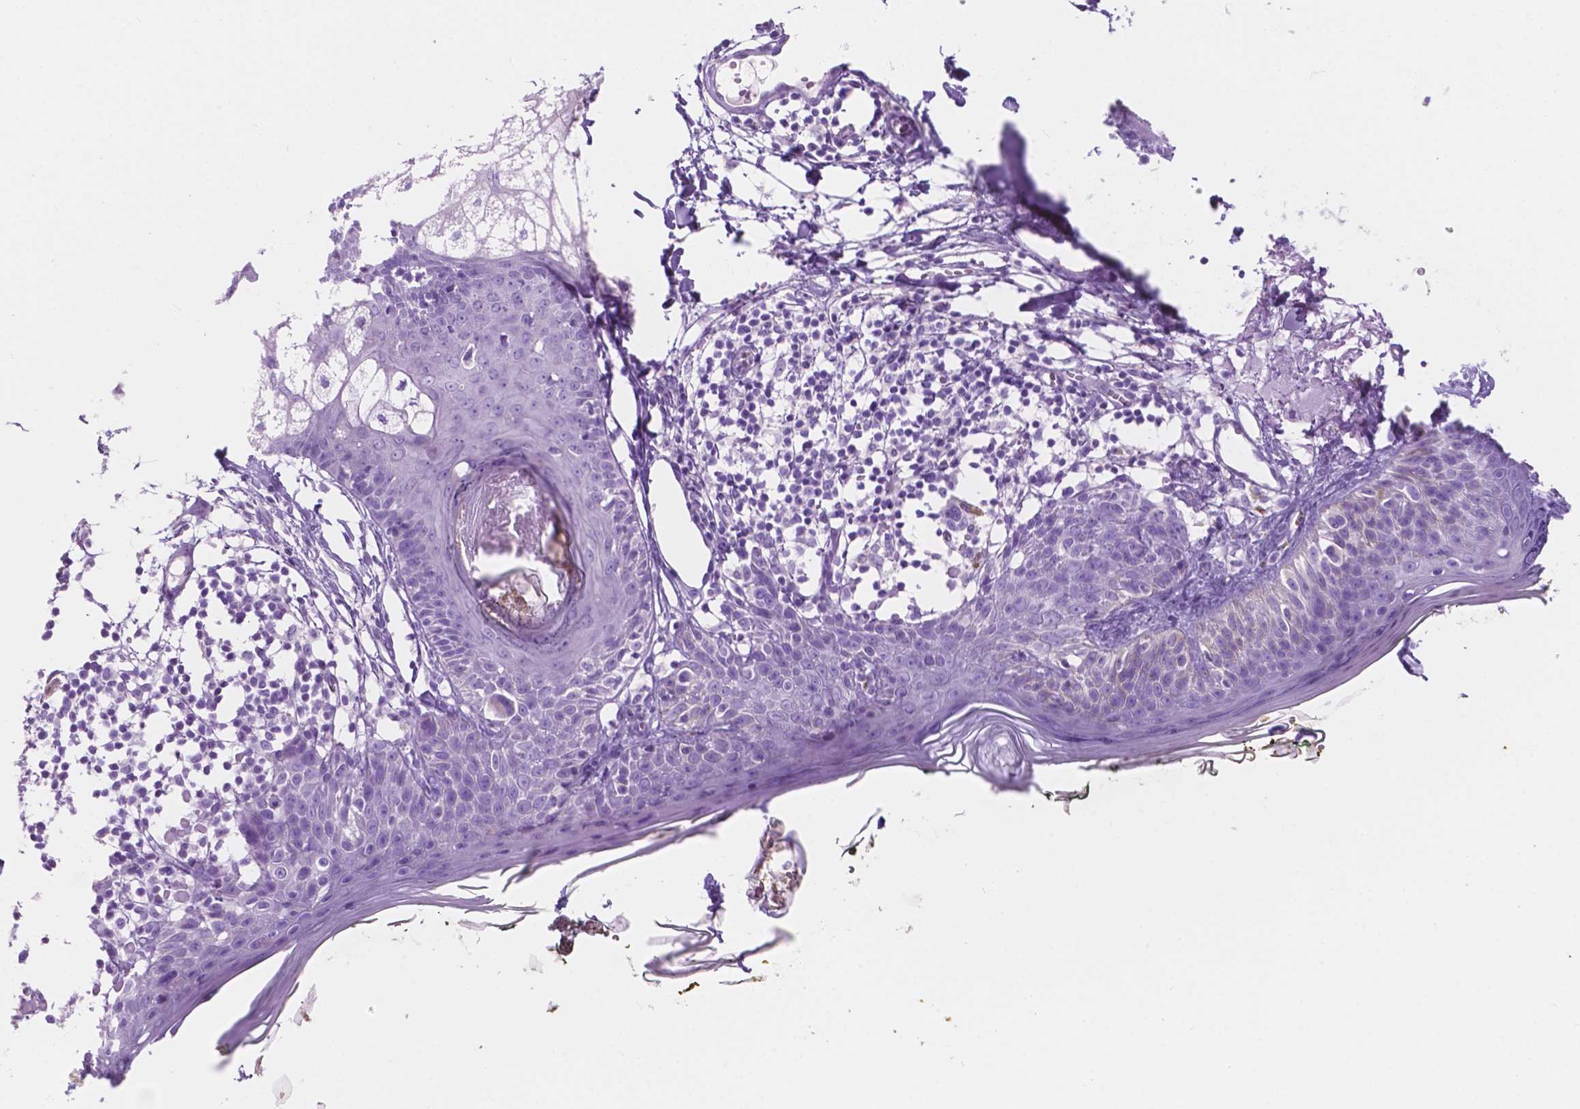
{"staining": {"intensity": "negative", "quantity": "none", "location": "none"}, "tissue": "skin", "cell_type": "Fibroblasts", "image_type": "normal", "snomed": [{"axis": "morphology", "description": "Normal tissue, NOS"}, {"axis": "topography", "description": "Skin"}], "caption": "A high-resolution histopathology image shows immunohistochemistry staining of benign skin, which displays no significant staining in fibroblasts.", "gene": "IGFN1", "patient": {"sex": "male", "age": 76}}